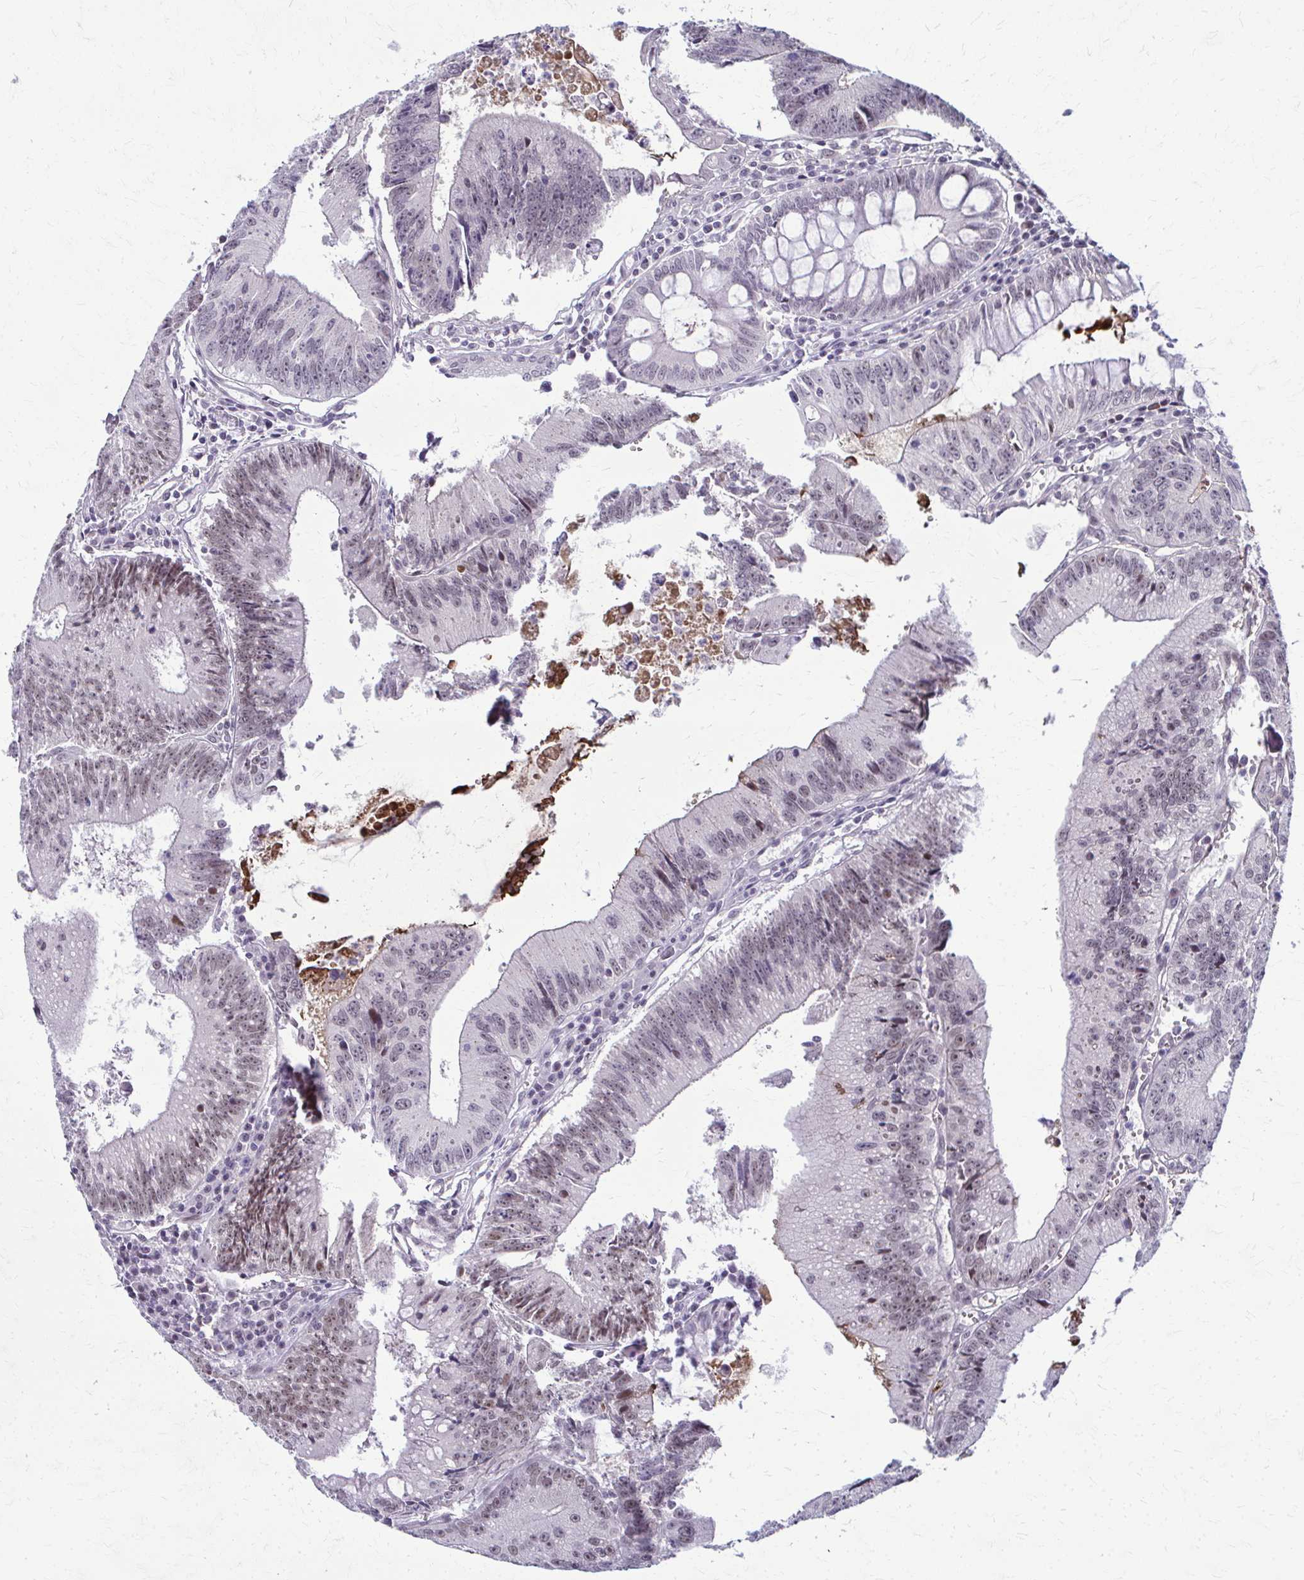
{"staining": {"intensity": "weak", "quantity": "25%-75%", "location": "nuclear"}, "tissue": "colorectal cancer", "cell_type": "Tumor cells", "image_type": "cancer", "snomed": [{"axis": "morphology", "description": "Adenocarcinoma, NOS"}, {"axis": "topography", "description": "Rectum"}], "caption": "An image showing weak nuclear expression in approximately 25%-75% of tumor cells in colorectal cancer, as visualized by brown immunohistochemical staining.", "gene": "MAF1", "patient": {"sex": "female", "age": 81}}